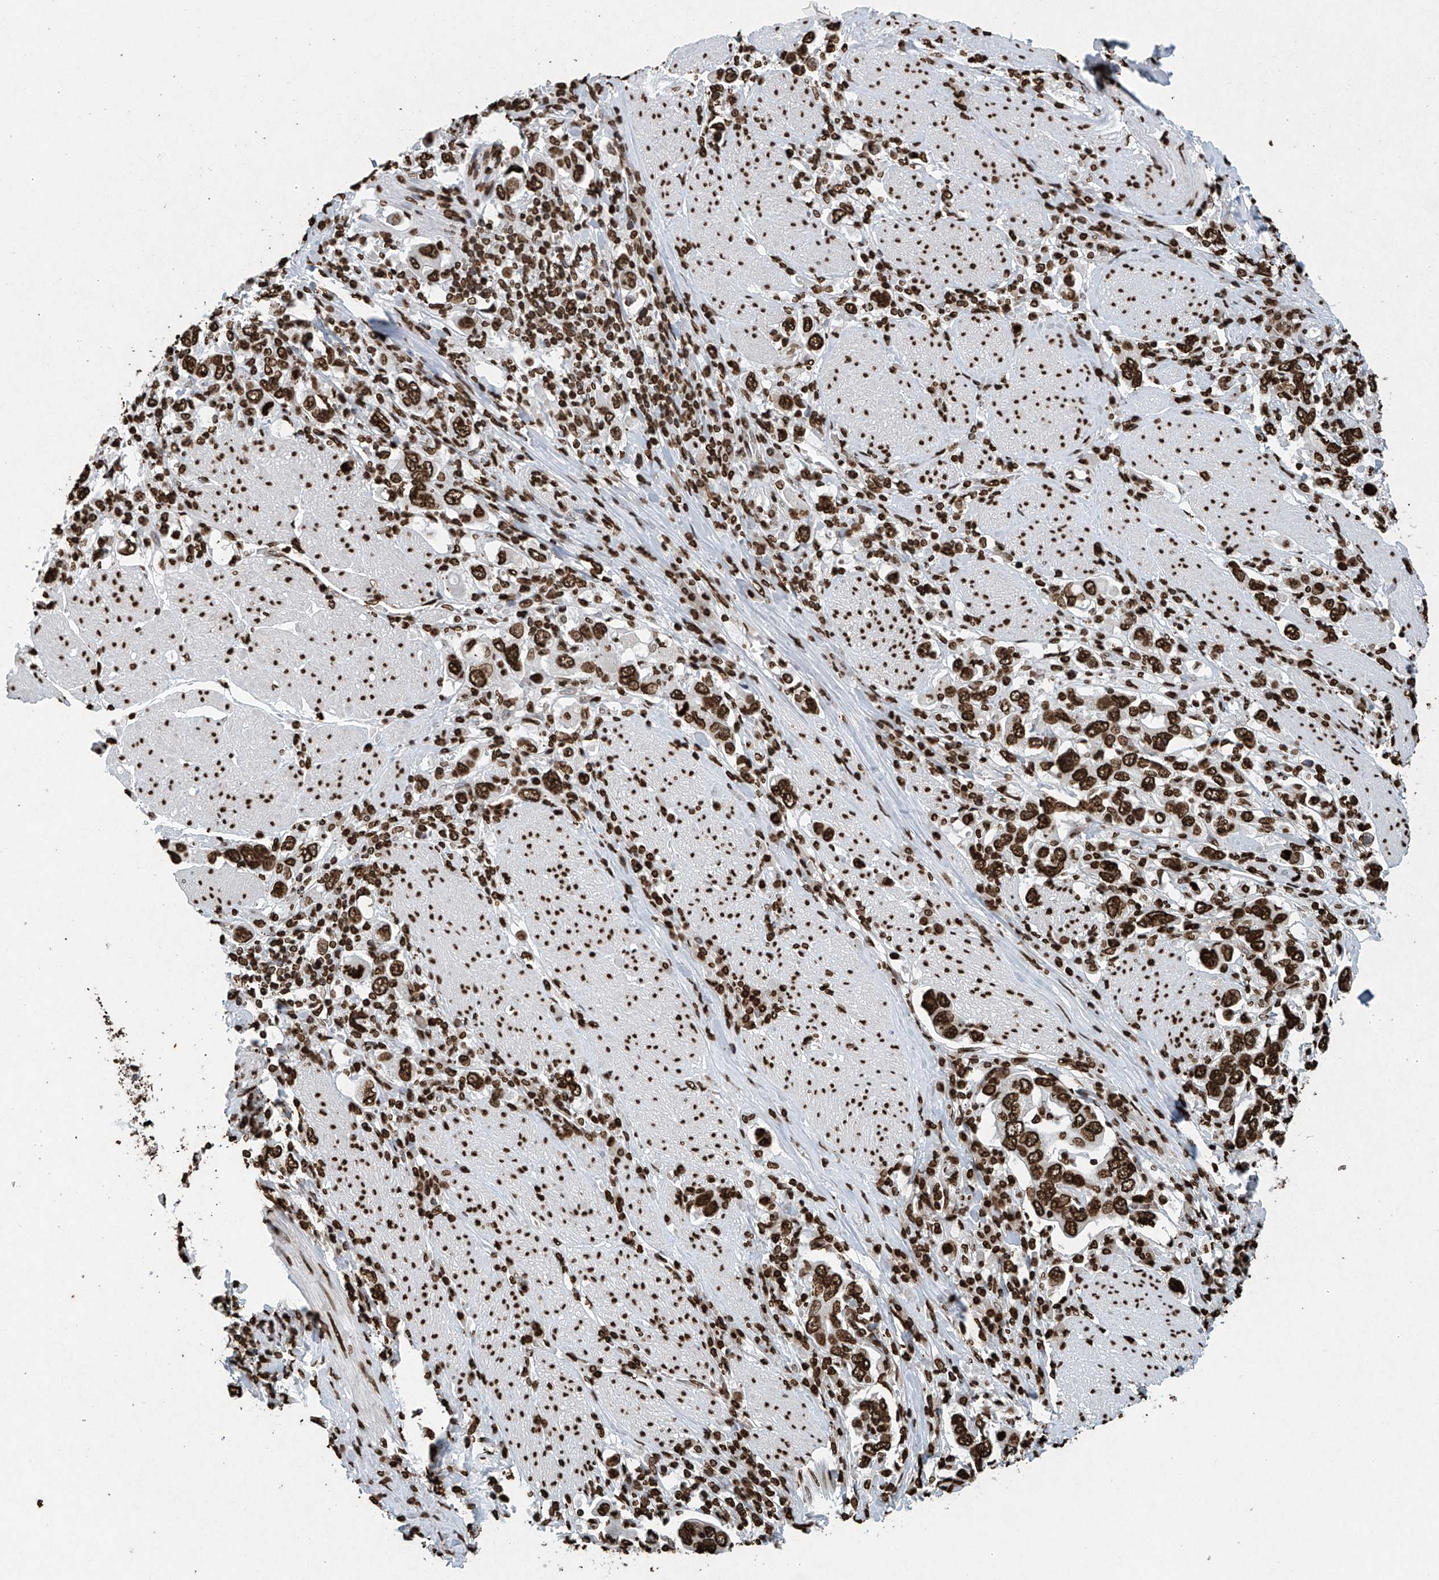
{"staining": {"intensity": "strong", "quantity": ">75%", "location": "nuclear"}, "tissue": "stomach cancer", "cell_type": "Tumor cells", "image_type": "cancer", "snomed": [{"axis": "morphology", "description": "Adenocarcinoma, NOS"}, {"axis": "topography", "description": "Stomach, upper"}], "caption": "Stomach adenocarcinoma stained with a brown dye reveals strong nuclear positive staining in approximately >75% of tumor cells.", "gene": "H3-3A", "patient": {"sex": "male", "age": 62}}